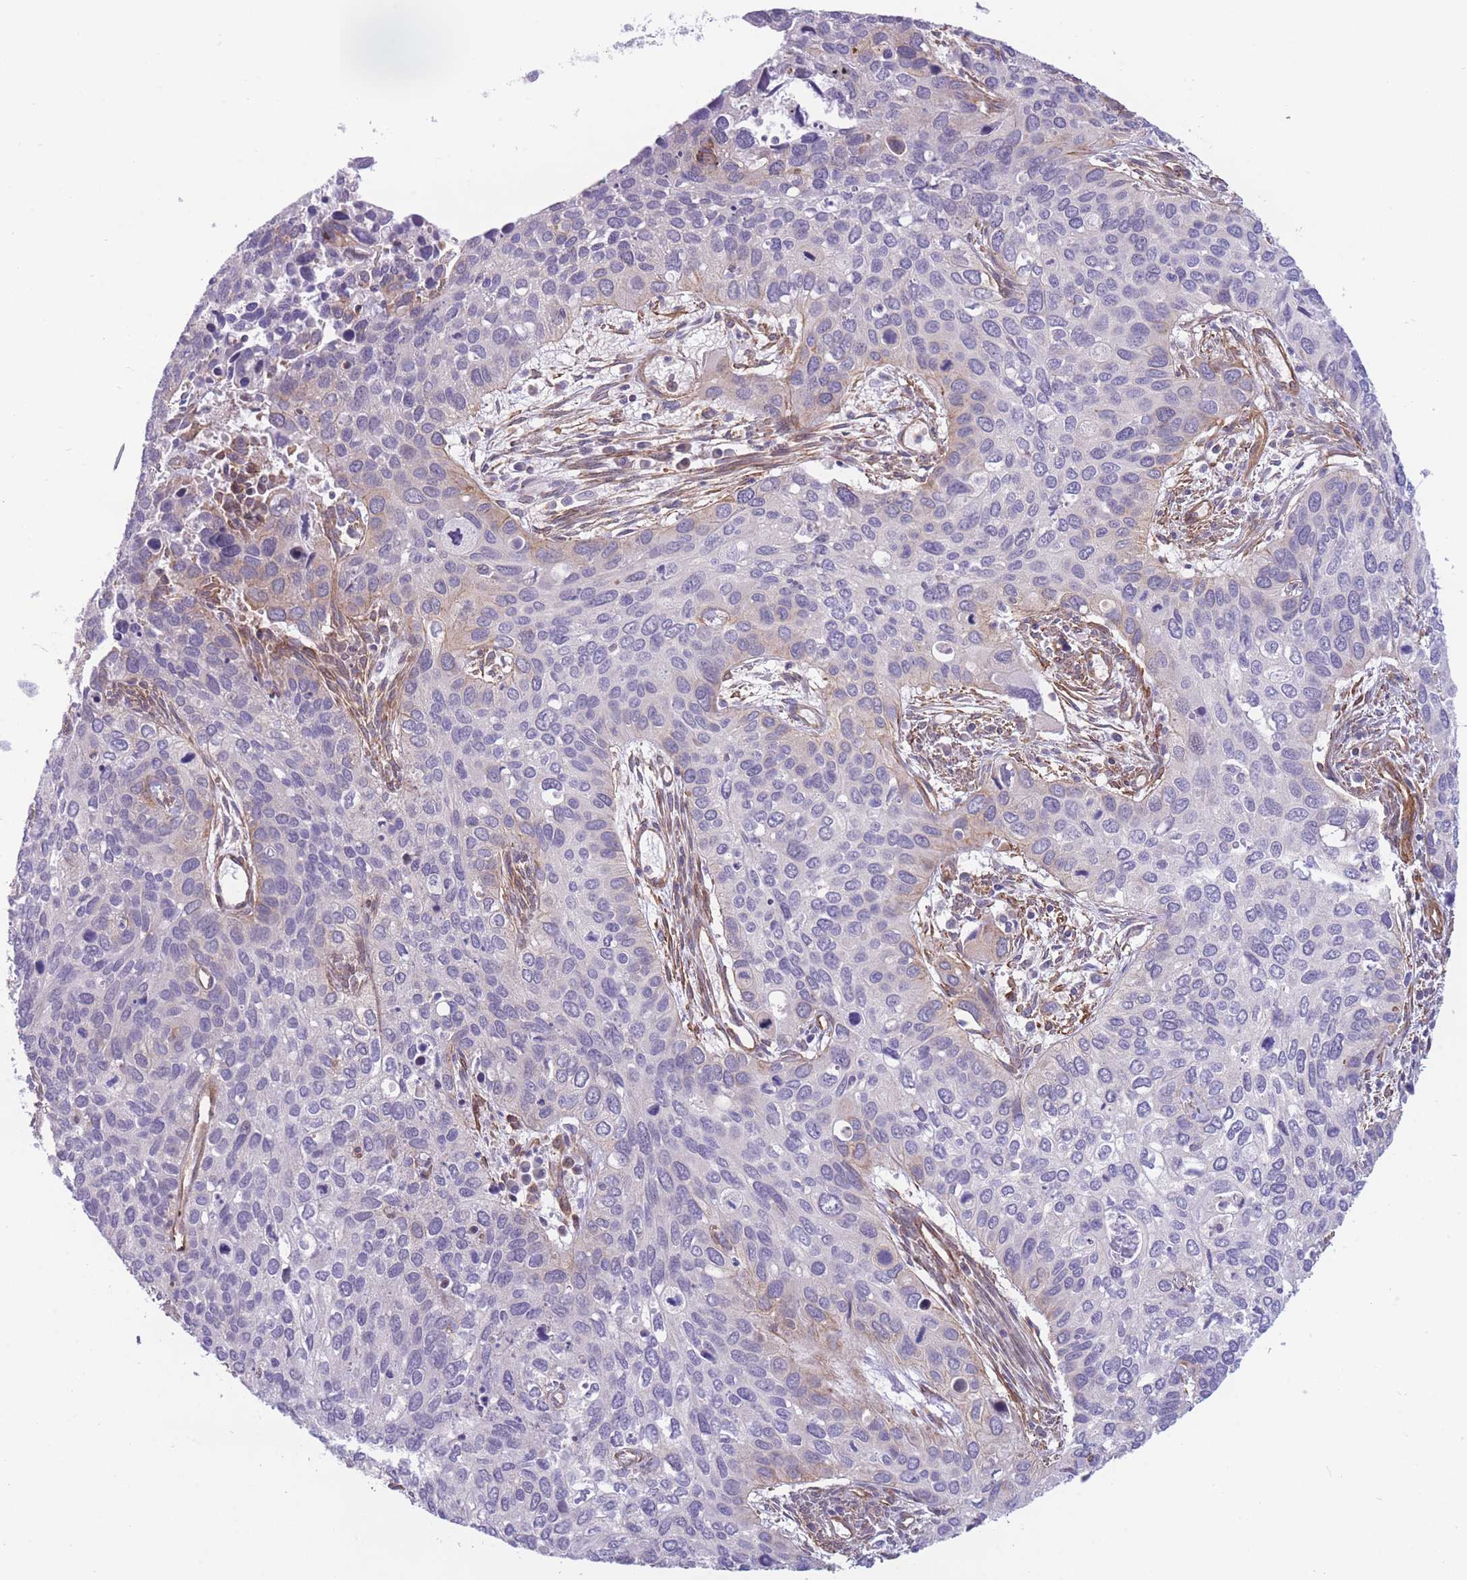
{"staining": {"intensity": "weak", "quantity": "<25%", "location": "cytoplasmic/membranous"}, "tissue": "cervical cancer", "cell_type": "Tumor cells", "image_type": "cancer", "snomed": [{"axis": "morphology", "description": "Squamous cell carcinoma, NOS"}, {"axis": "topography", "description": "Cervix"}], "caption": "Immunohistochemistry of human squamous cell carcinoma (cervical) exhibits no positivity in tumor cells.", "gene": "CDC25B", "patient": {"sex": "female", "age": 55}}